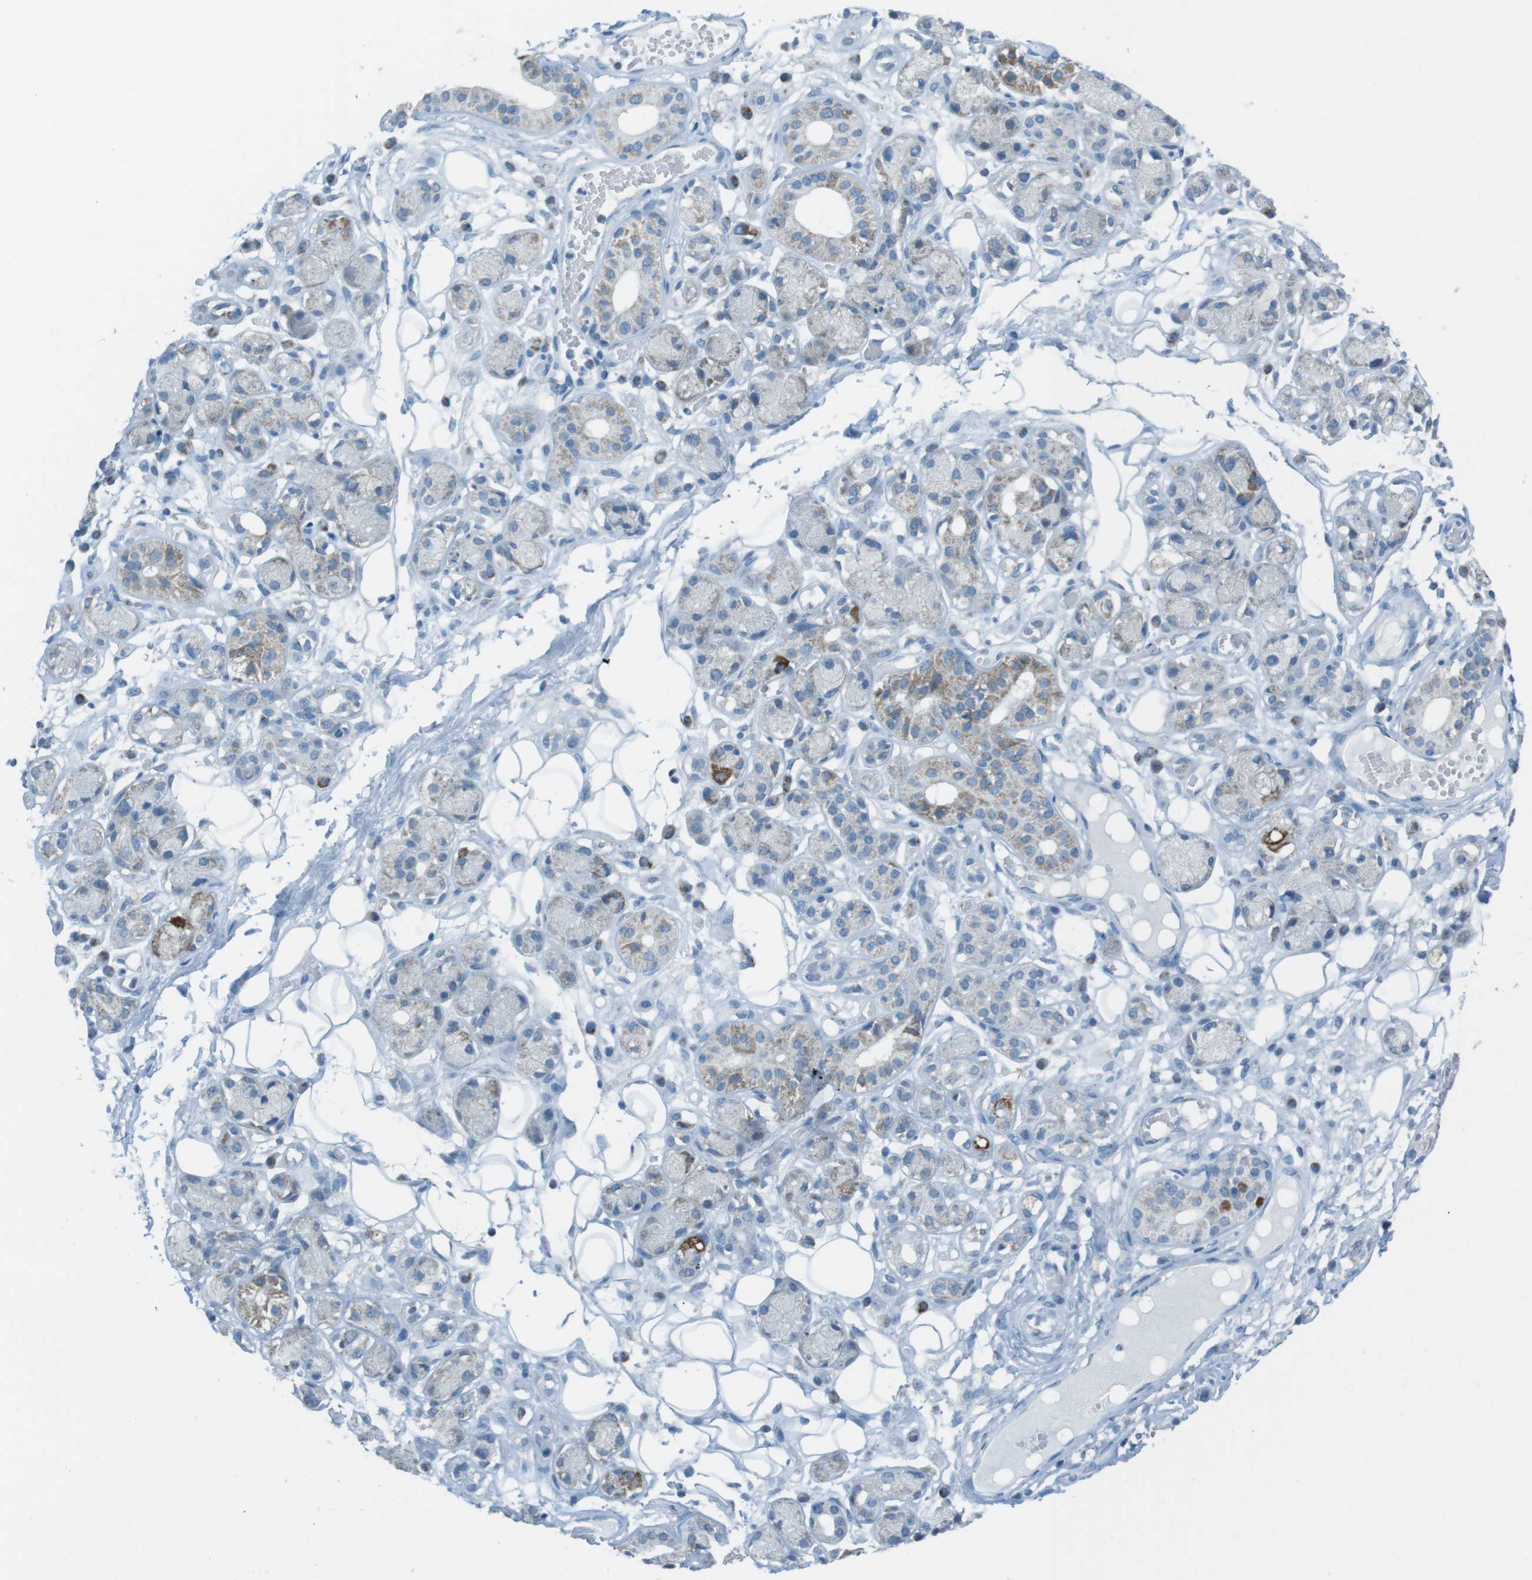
{"staining": {"intensity": "negative", "quantity": "none", "location": "none"}, "tissue": "adipose tissue", "cell_type": "Adipocytes", "image_type": "normal", "snomed": [{"axis": "morphology", "description": "Normal tissue, NOS"}, {"axis": "morphology", "description": "Inflammation, NOS"}, {"axis": "topography", "description": "Vascular tissue"}, {"axis": "topography", "description": "Salivary gland"}], "caption": "Immunohistochemistry (IHC) of unremarkable adipose tissue demonstrates no positivity in adipocytes.", "gene": "DNAJA3", "patient": {"sex": "female", "age": 75}}